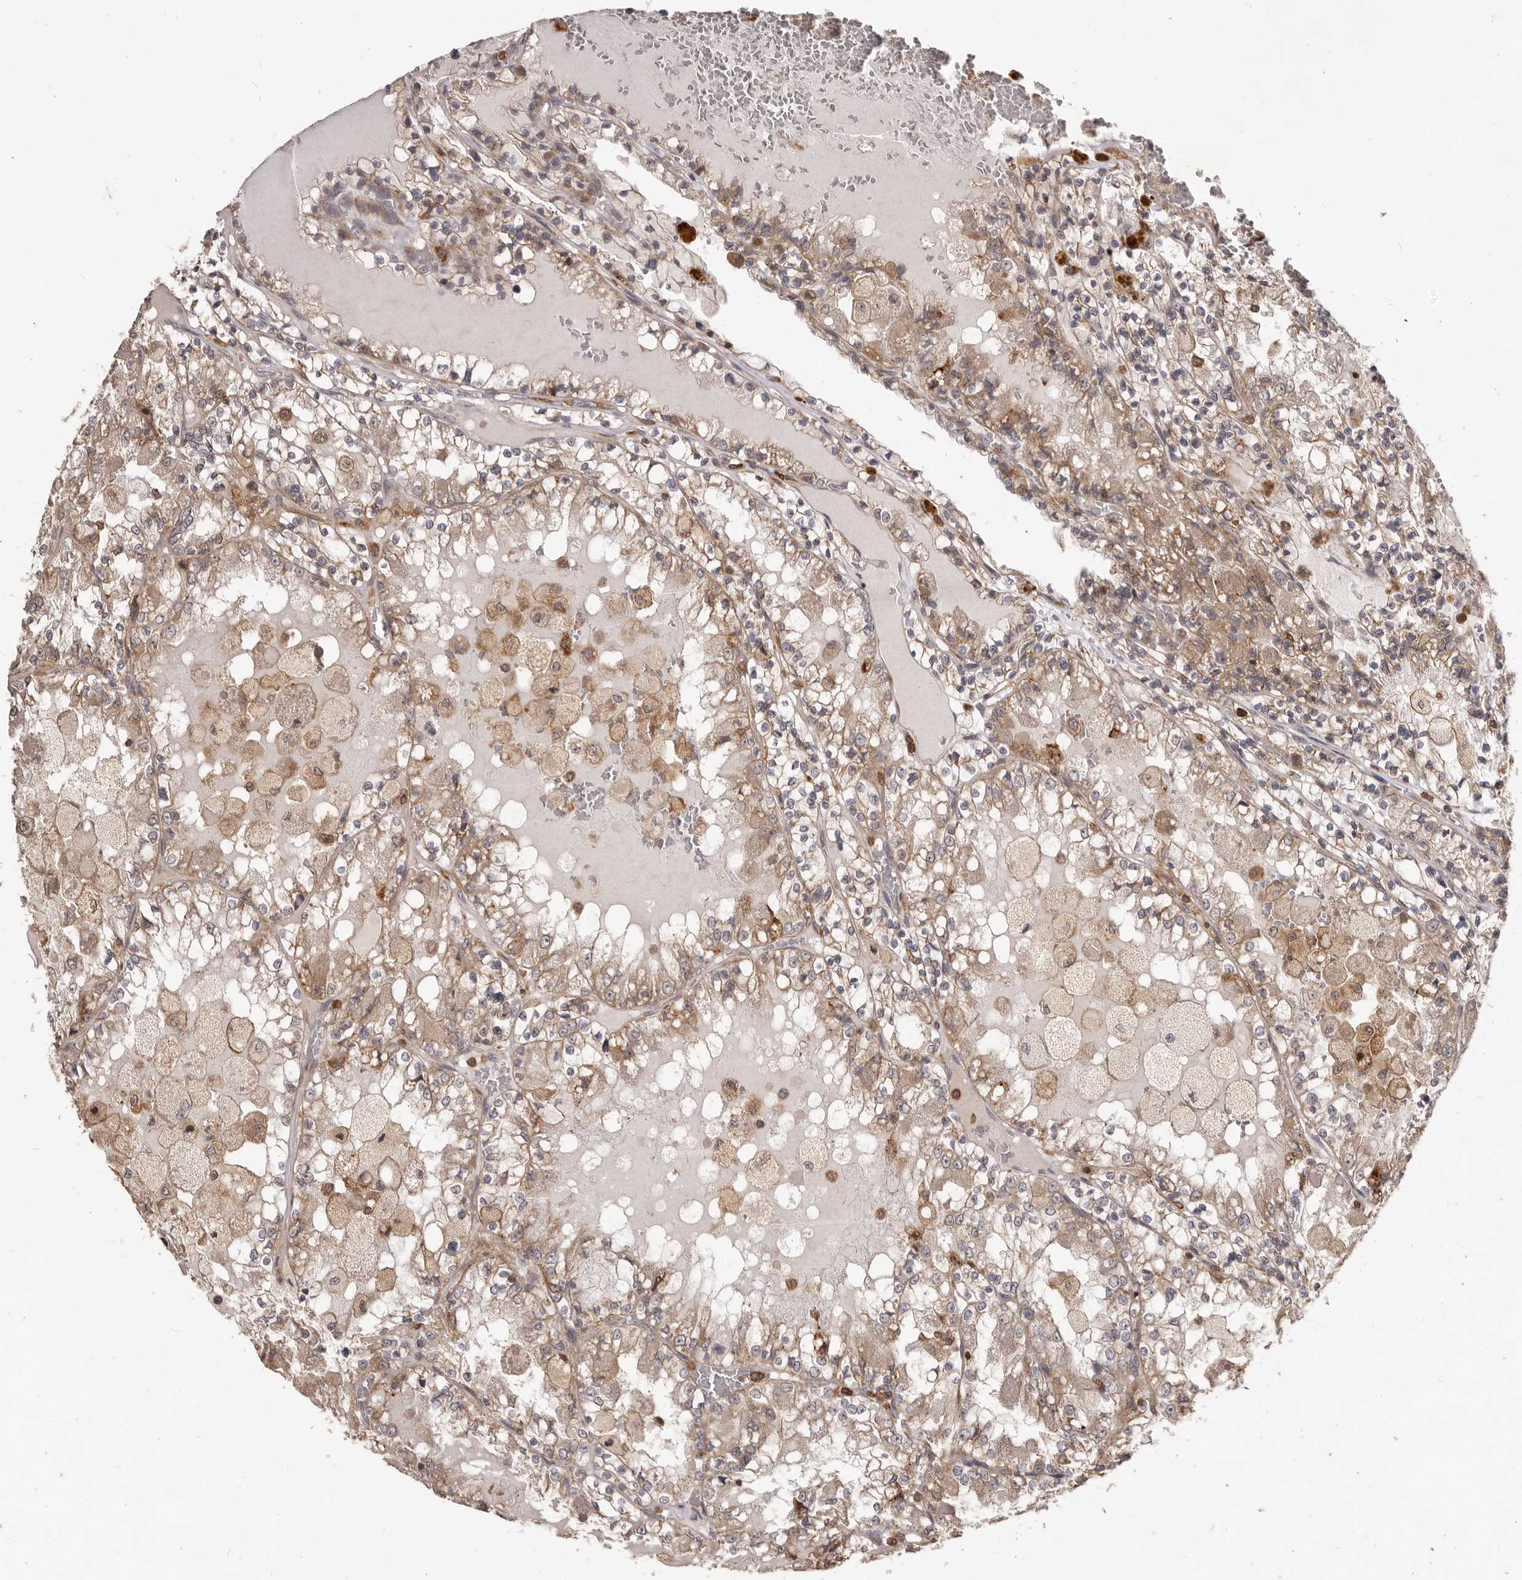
{"staining": {"intensity": "weak", "quantity": ">75%", "location": "cytoplasmic/membranous"}, "tissue": "renal cancer", "cell_type": "Tumor cells", "image_type": "cancer", "snomed": [{"axis": "morphology", "description": "Adenocarcinoma, NOS"}, {"axis": "topography", "description": "Kidney"}], "caption": "Renal cancer (adenocarcinoma) stained for a protein (brown) shows weak cytoplasmic/membranous positive expression in approximately >75% of tumor cells.", "gene": "RNF187", "patient": {"sex": "female", "age": 56}}